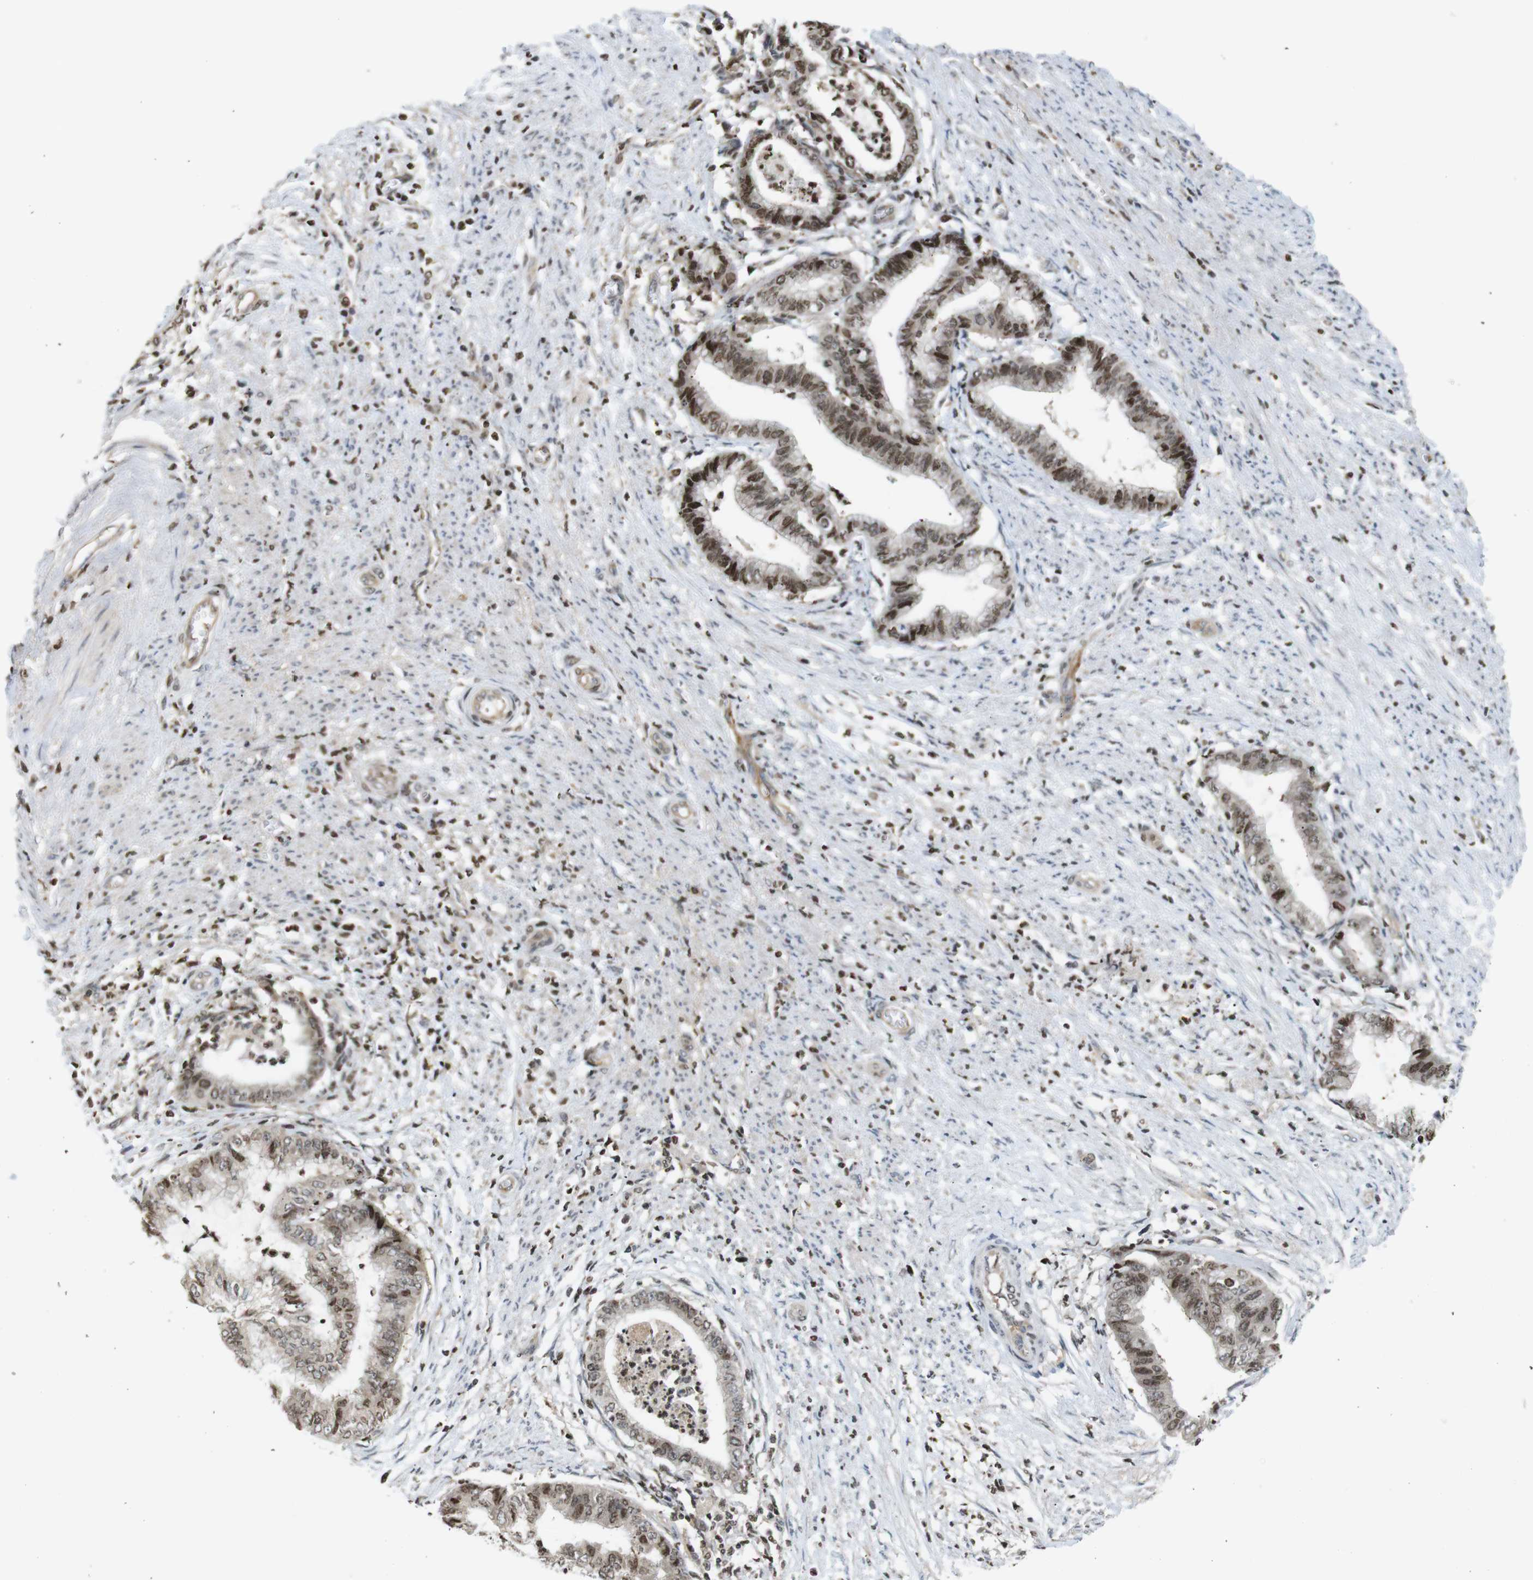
{"staining": {"intensity": "moderate", "quantity": "25%-75%", "location": "nuclear"}, "tissue": "endometrial cancer", "cell_type": "Tumor cells", "image_type": "cancer", "snomed": [{"axis": "morphology", "description": "Necrosis, NOS"}, {"axis": "morphology", "description": "Adenocarcinoma, NOS"}, {"axis": "topography", "description": "Endometrium"}], "caption": "Immunohistochemistry (DAB) staining of human adenocarcinoma (endometrial) demonstrates moderate nuclear protein positivity in approximately 25%-75% of tumor cells.", "gene": "MBD1", "patient": {"sex": "female", "age": 79}}